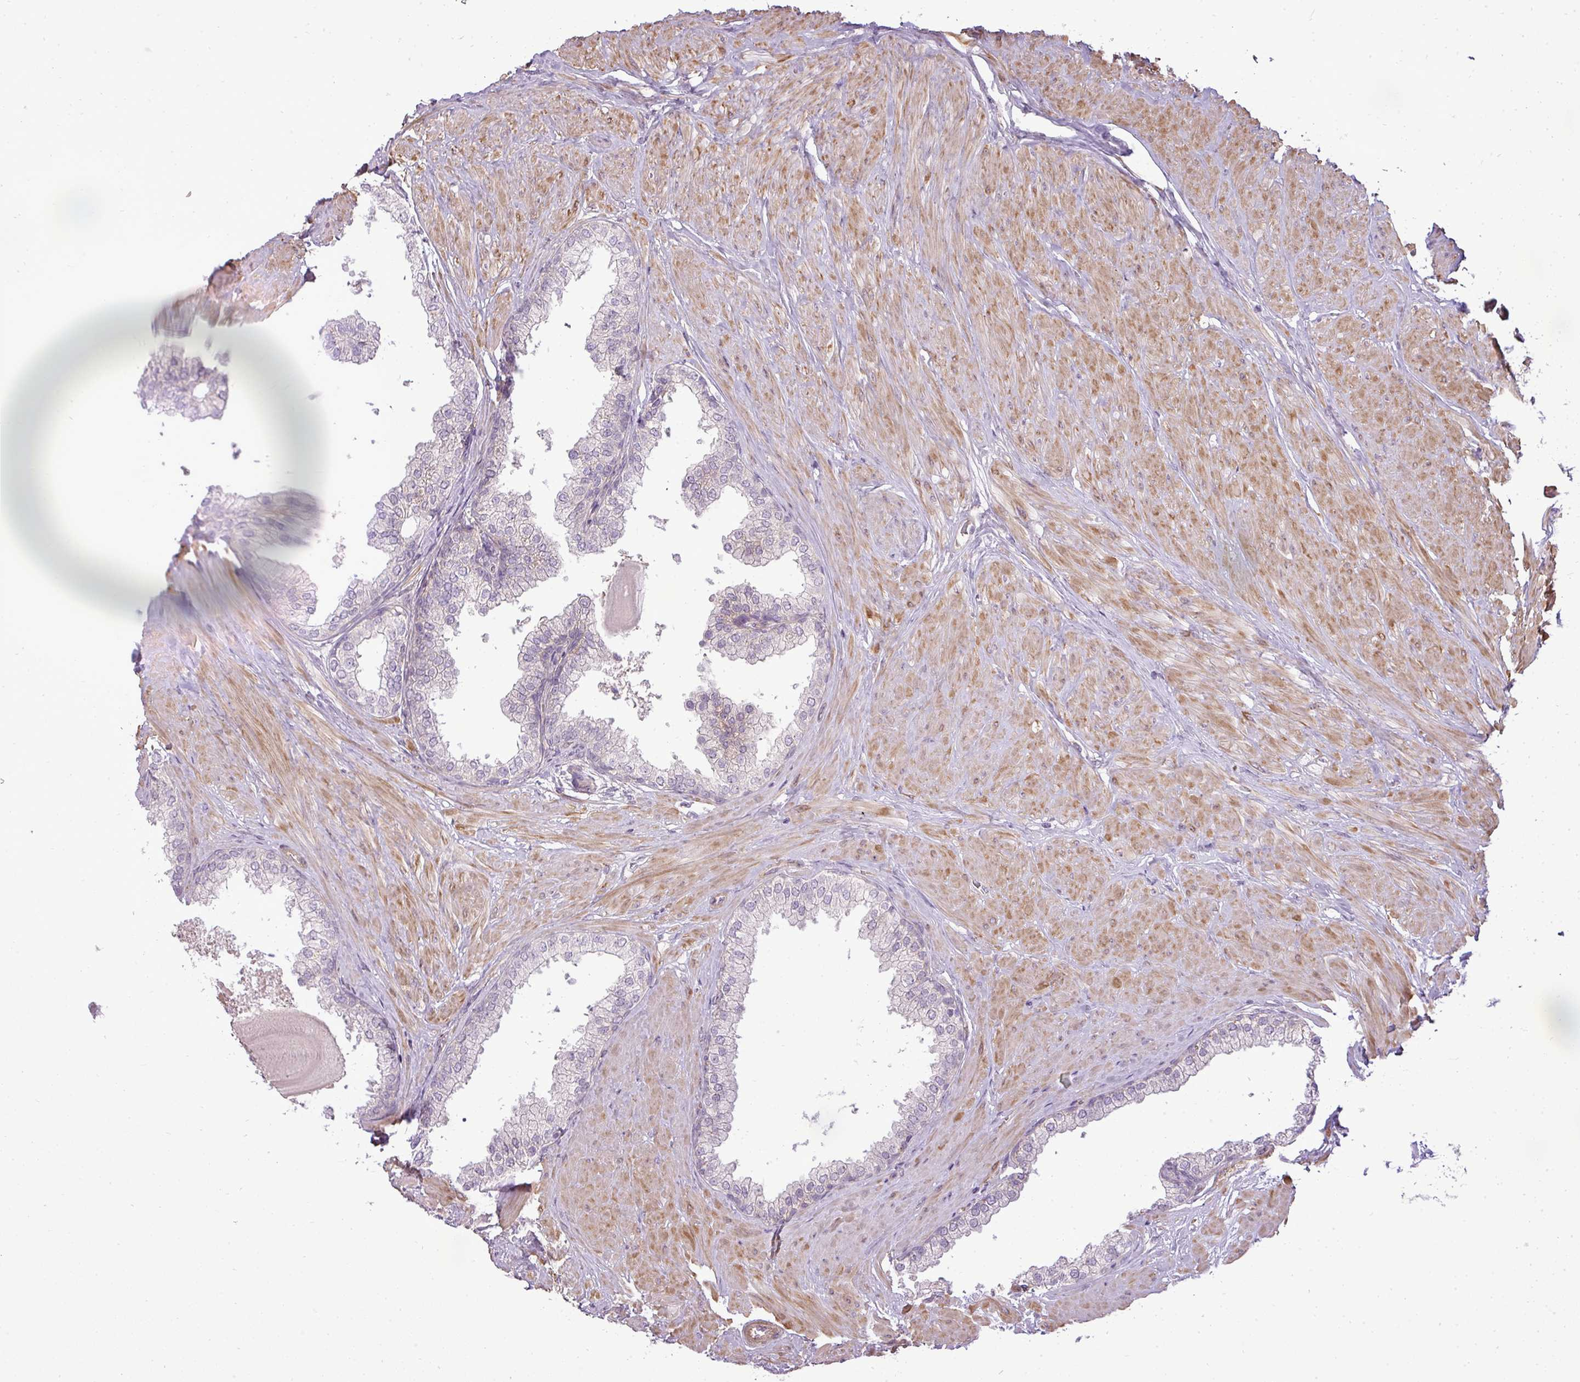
{"staining": {"intensity": "negative", "quantity": "none", "location": "none"}, "tissue": "prostate", "cell_type": "Glandular cells", "image_type": "normal", "snomed": [{"axis": "morphology", "description": "Normal tissue, NOS"}, {"axis": "topography", "description": "Prostate"}], "caption": "A high-resolution photomicrograph shows immunohistochemistry (IHC) staining of normal prostate, which displays no significant positivity in glandular cells.", "gene": "PDRG1", "patient": {"sex": "male", "age": 48}}